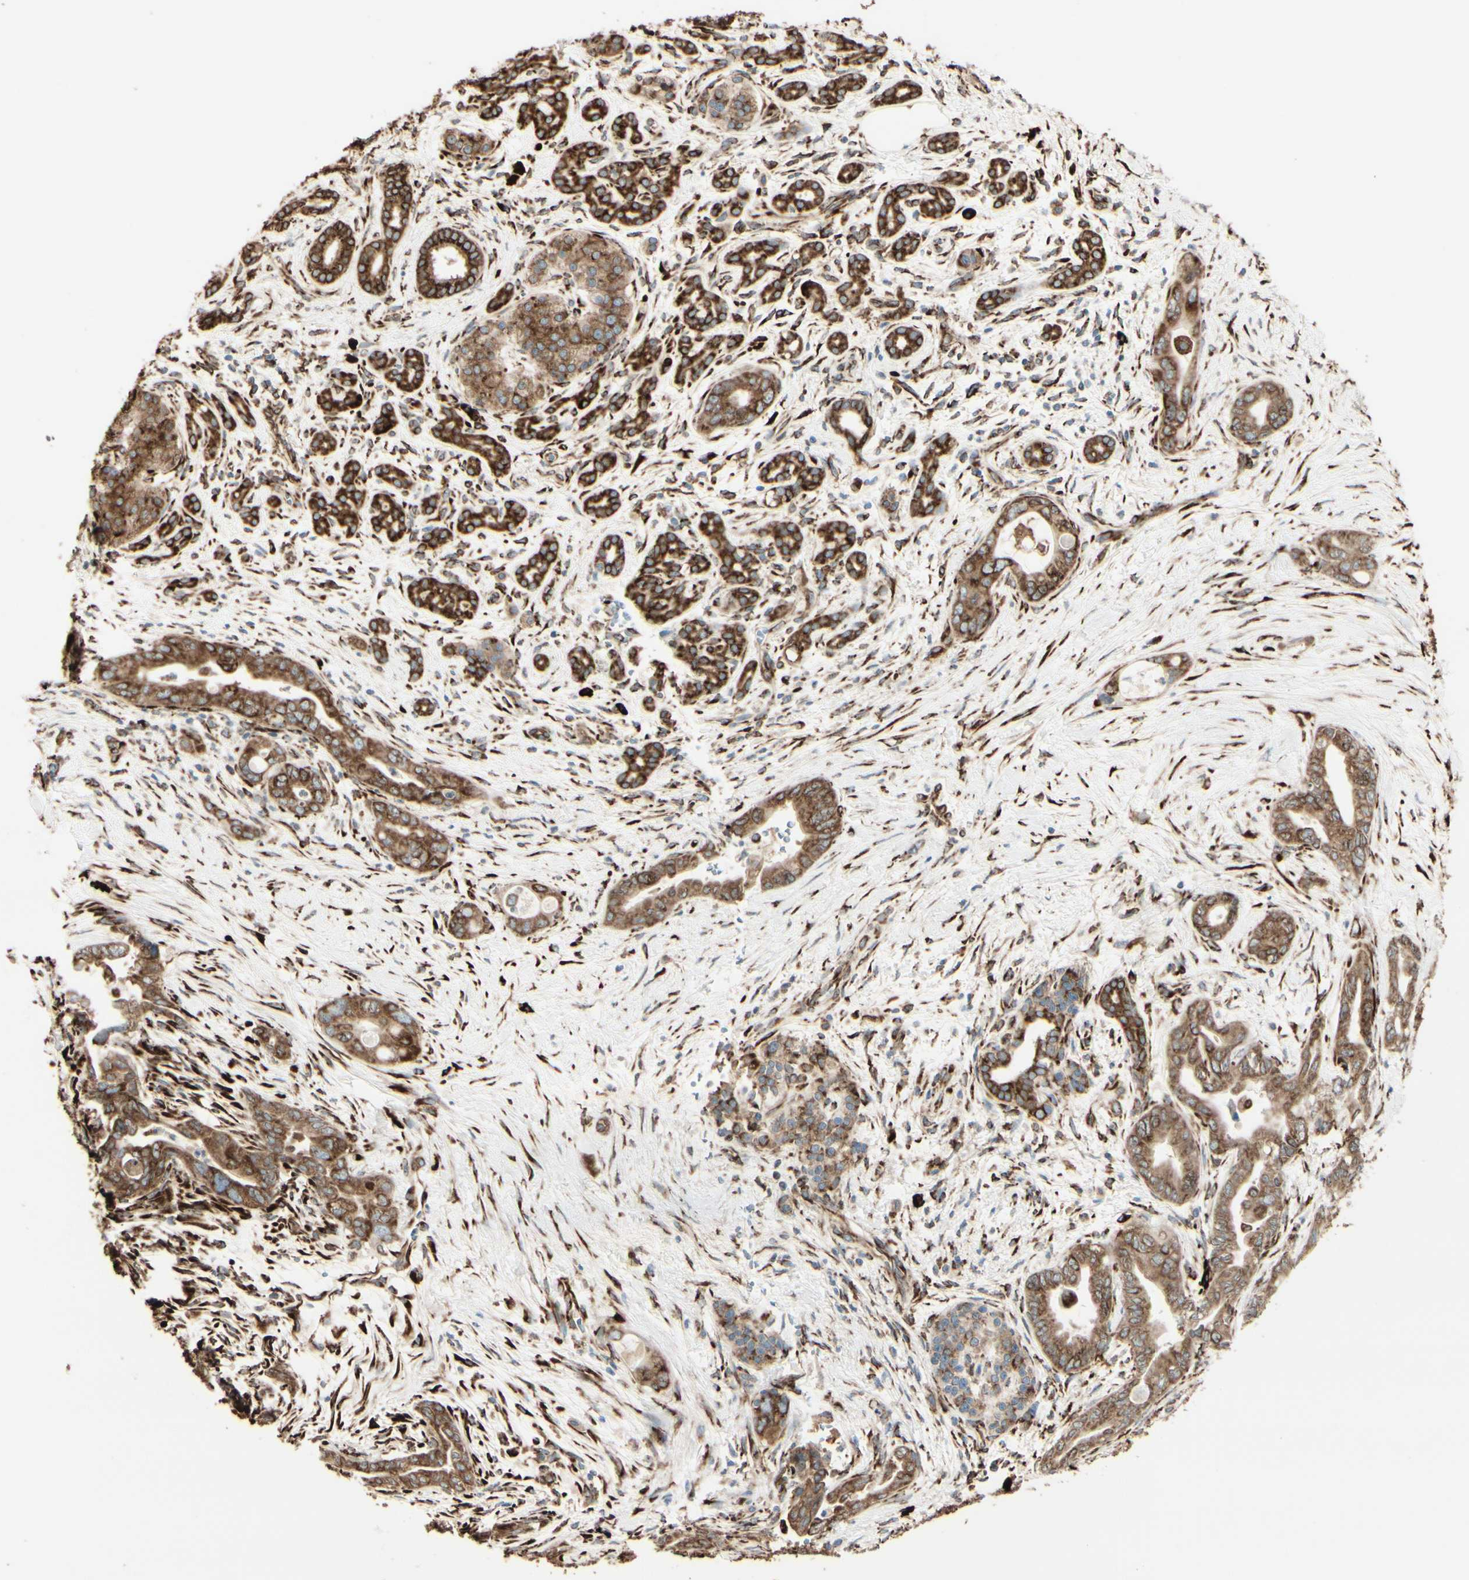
{"staining": {"intensity": "strong", "quantity": ">75%", "location": "cytoplasmic/membranous"}, "tissue": "pancreatic cancer", "cell_type": "Tumor cells", "image_type": "cancer", "snomed": [{"axis": "morphology", "description": "Adenocarcinoma, NOS"}, {"axis": "topography", "description": "Pancreas"}], "caption": "Immunohistochemistry (IHC) photomicrograph of adenocarcinoma (pancreatic) stained for a protein (brown), which reveals high levels of strong cytoplasmic/membranous positivity in about >75% of tumor cells.", "gene": "RRBP1", "patient": {"sex": "male", "age": 70}}